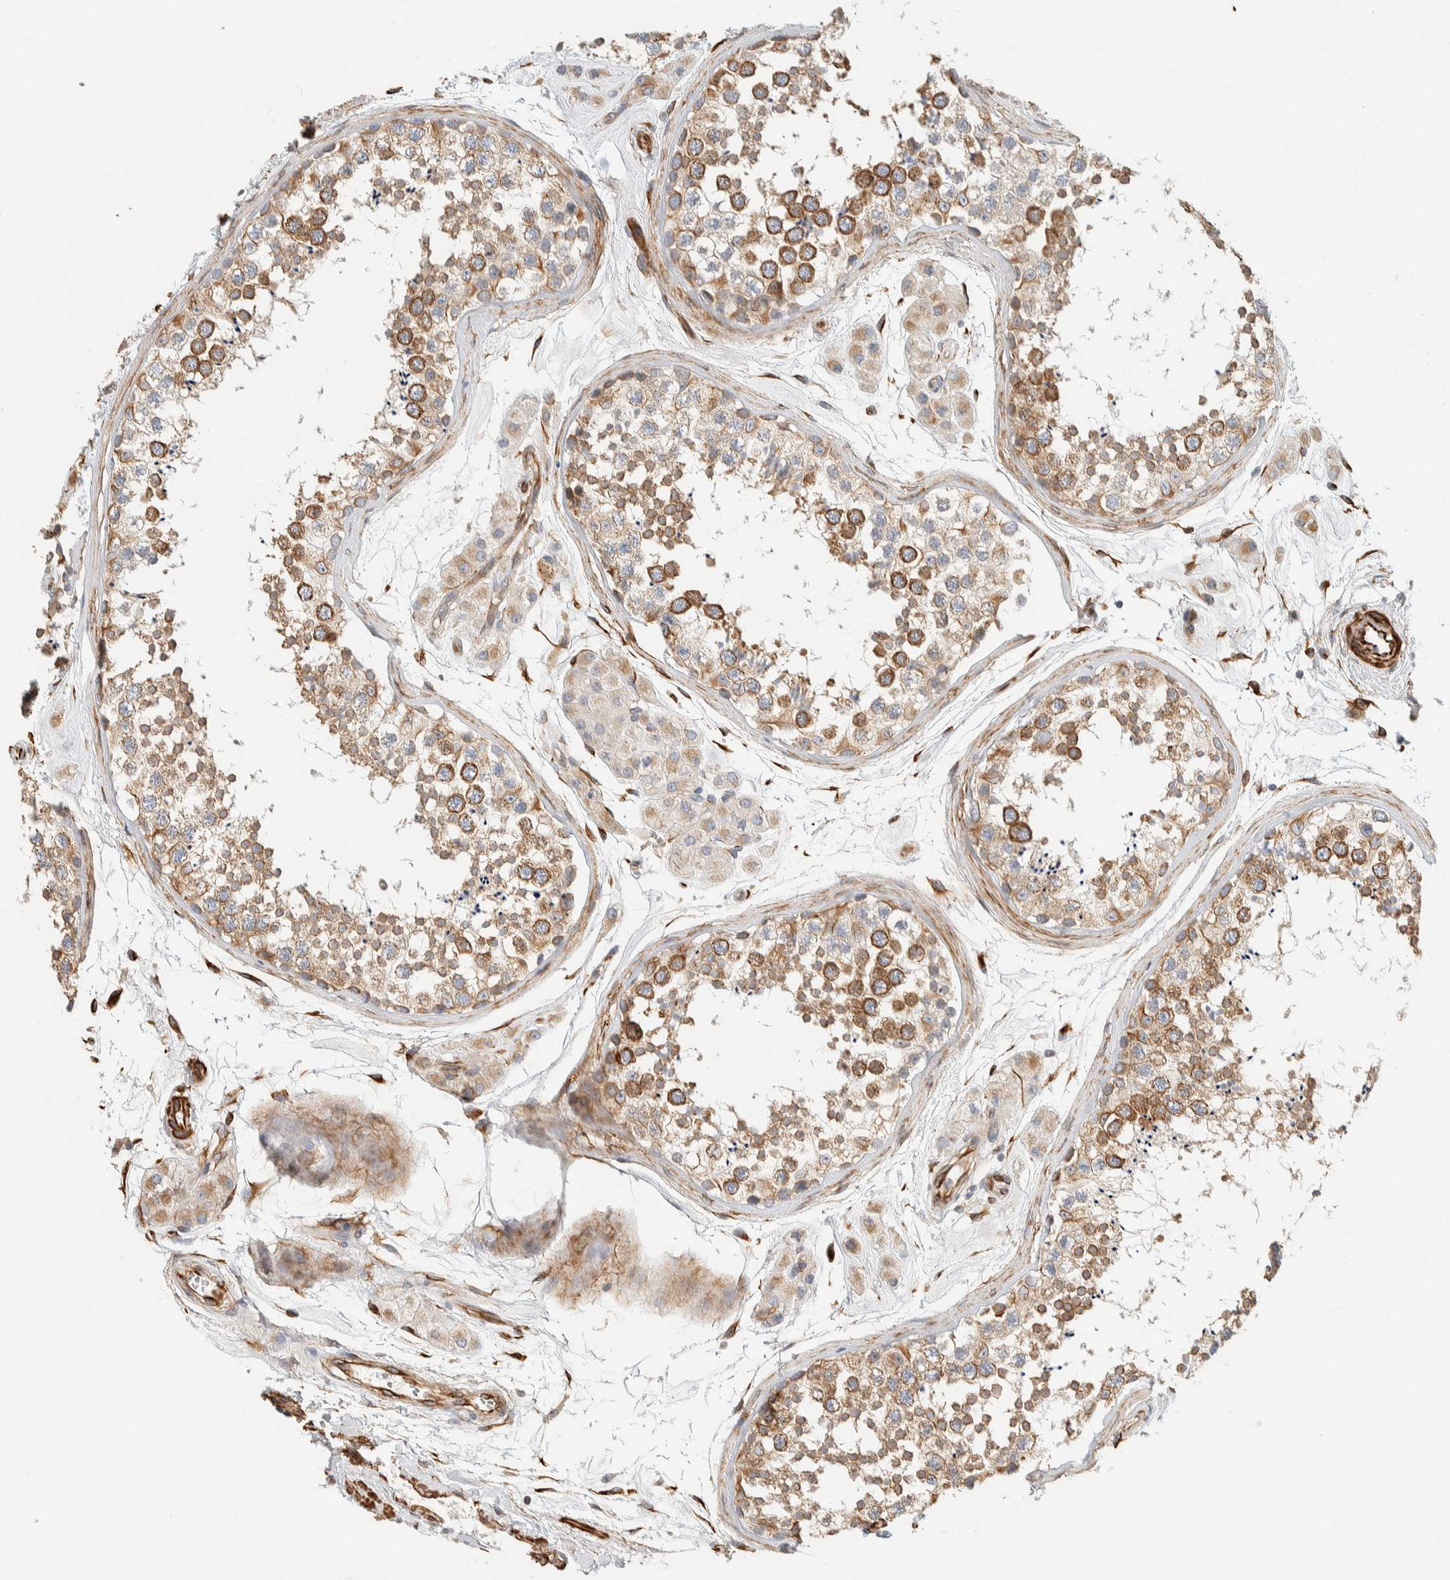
{"staining": {"intensity": "moderate", "quantity": ">75%", "location": "cytoplasmic/membranous"}, "tissue": "testis", "cell_type": "Cells in seminiferous ducts", "image_type": "normal", "snomed": [{"axis": "morphology", "description": "Normal tissue, NOS"}, {"axis": "topography", "description": "Testis"}], "caption": "Immunohistochemical staining of normal human testis displays >75% levels of moderate cytoplasmic/membranous protein expression in about >75% of cells in seminiferous ducts.", "gene": "CDR2", "patient": {"sex": "male", "age": 56}}